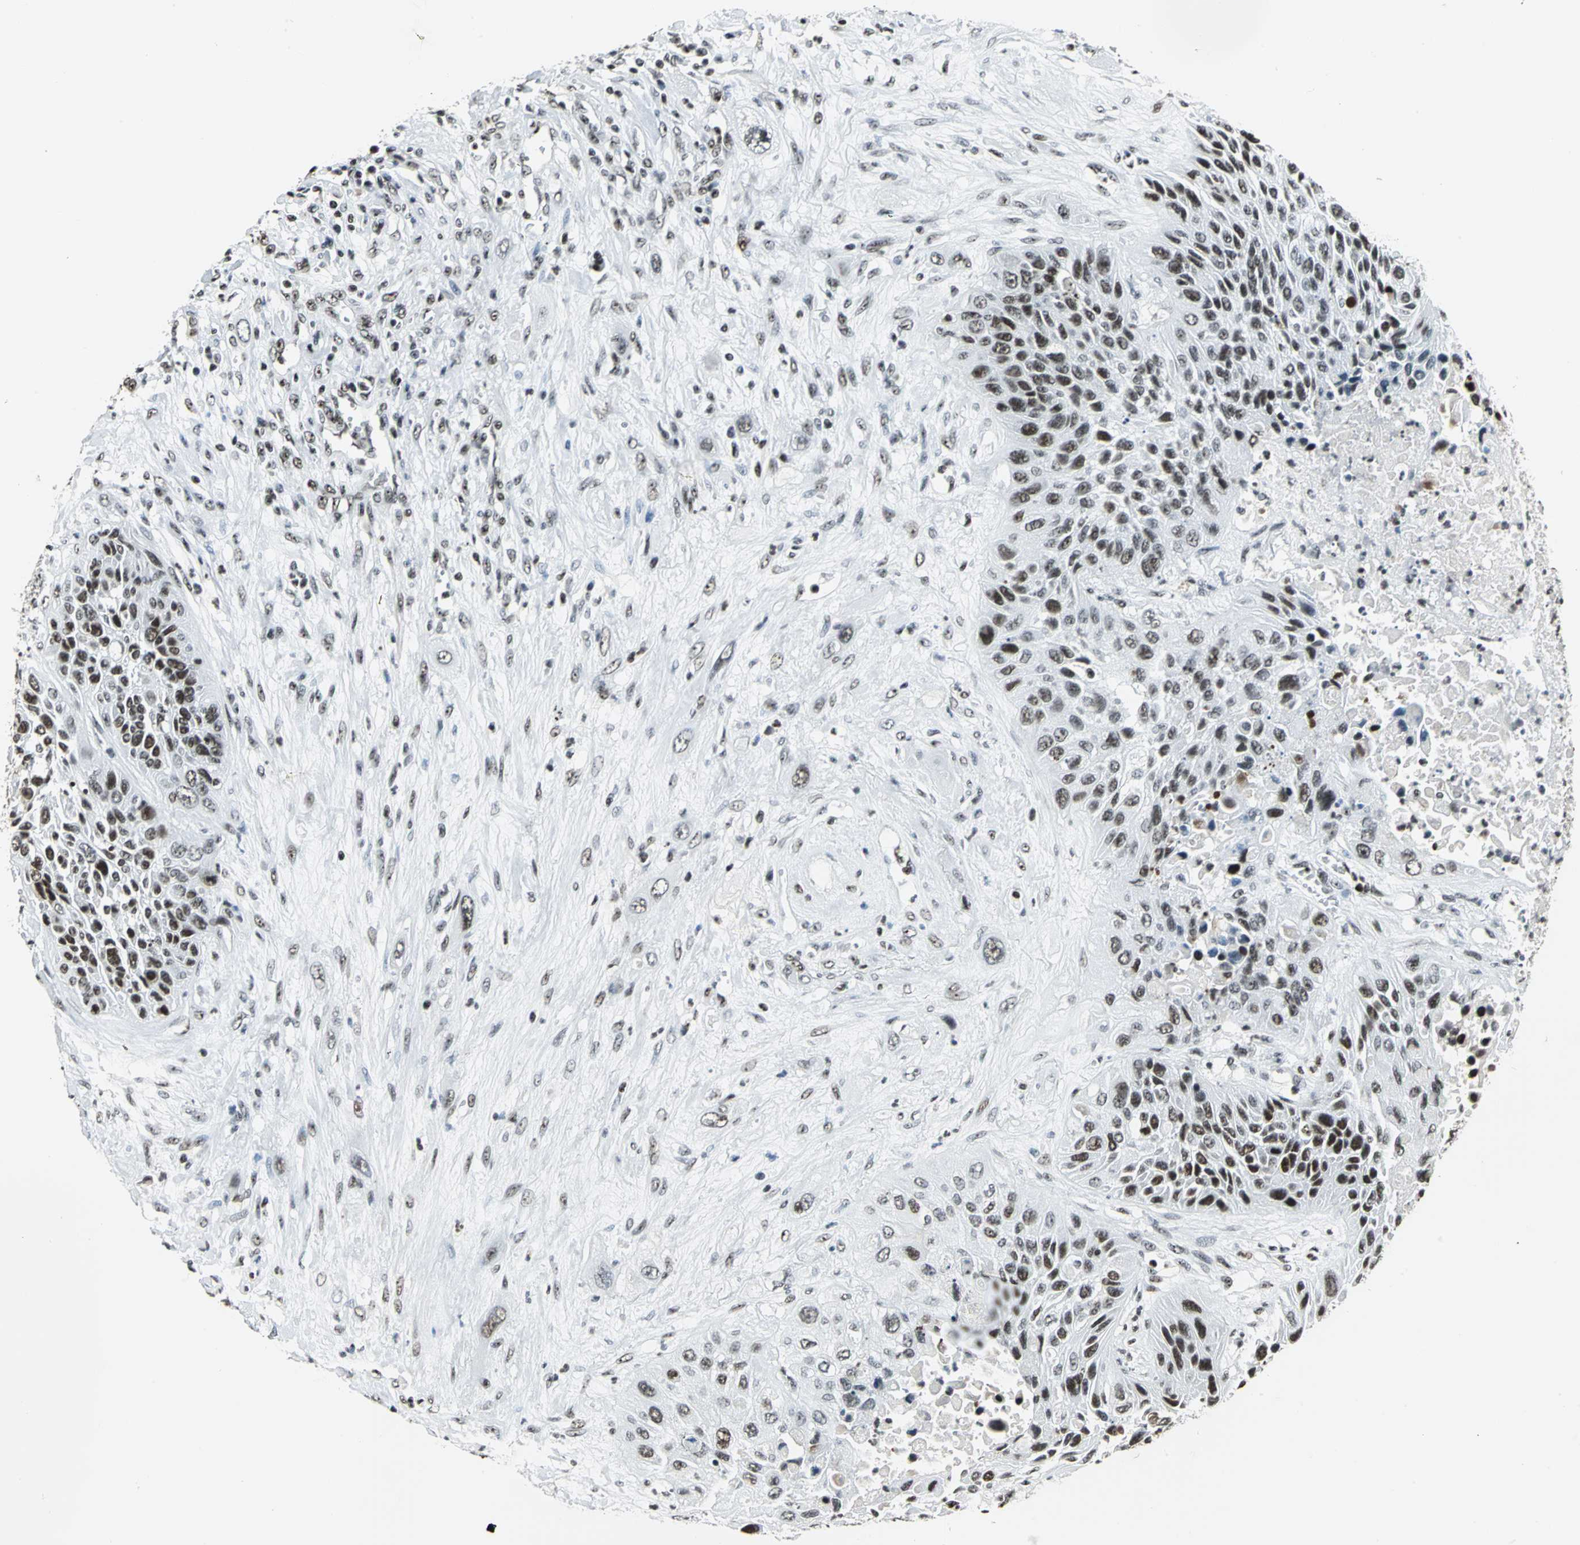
{"staining": {"intensity": "weak", "quantity": "25%-75%", "location": "nuclear"}, "tissue": "lung cancer", "cell_type": "Tumor cells", "image_type": "cancer", "snomed": [{"axis": "morphology", "description": "Squamous cell carcinoma, NOS"}, {"axis": "topography", "description": "Lung"}], "caption": "This is an image of immunohistochemistry staining of lung squamous cell carcinoma, which shows weak expression in the nuclear of tumor cells.", "gene": "UBTF", "patient": {"sex": "female", "age": 76}}